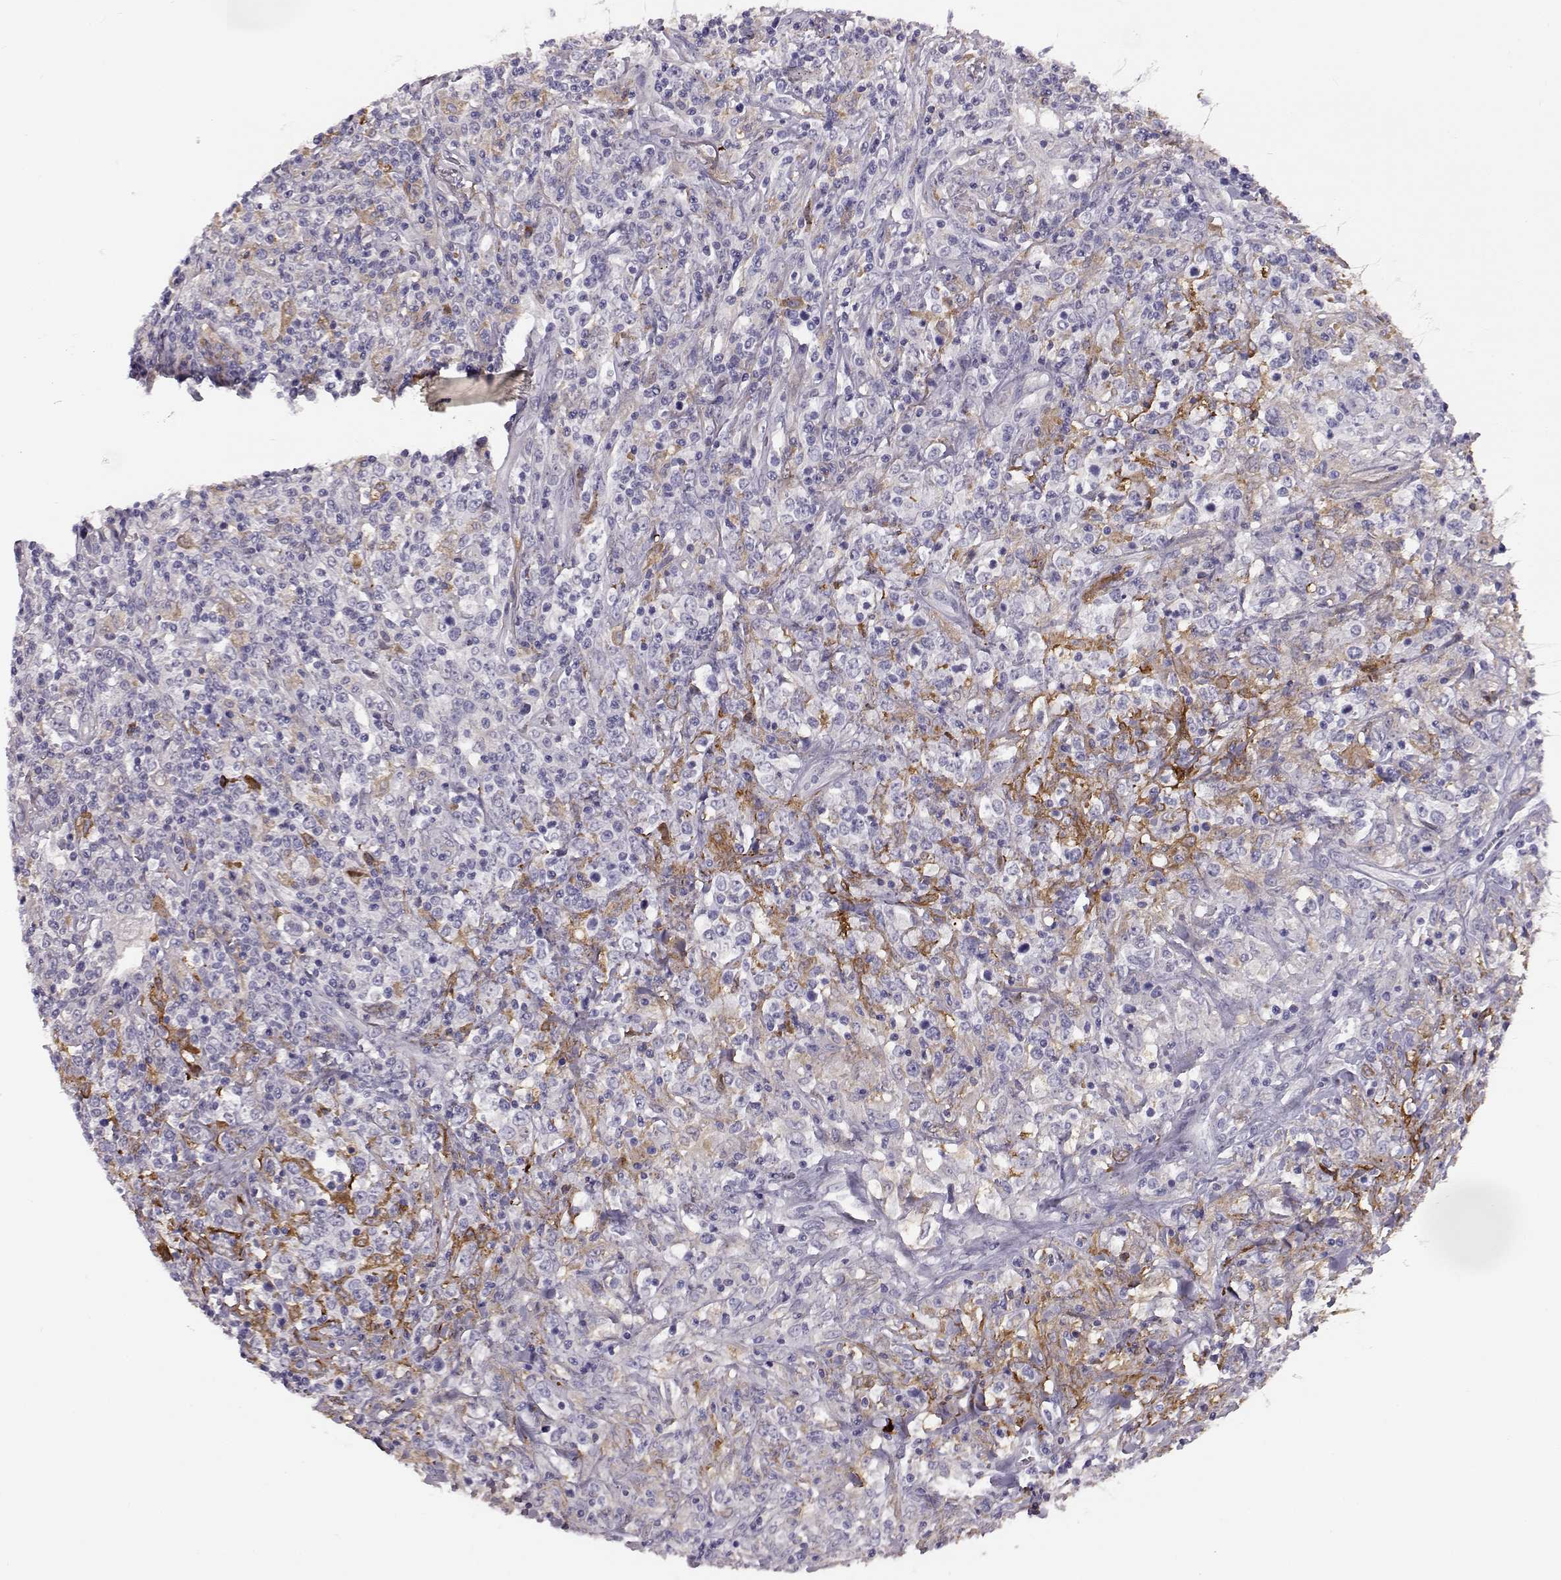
{"staining": {"intensity": "negative", "quantity": "none", "location": "none"}, "tissue": "lymphoma", "cell_type": "Tumor cells", "image_type": "cancer", "snomed": [{"axis": "morphology", "description": "Malignant lymphoma, non-Hodgkin's type, High grade"}, {"axis": "topography", "description": "Lung"}], "caption": "Immunohistochemistry (IHC) micrograph of human lymphoma stained for a protein (brown), which reveals no staining in tumor cells.", "gene": "ADGRG5", "patient": {"sex": "male", "age": 79}}